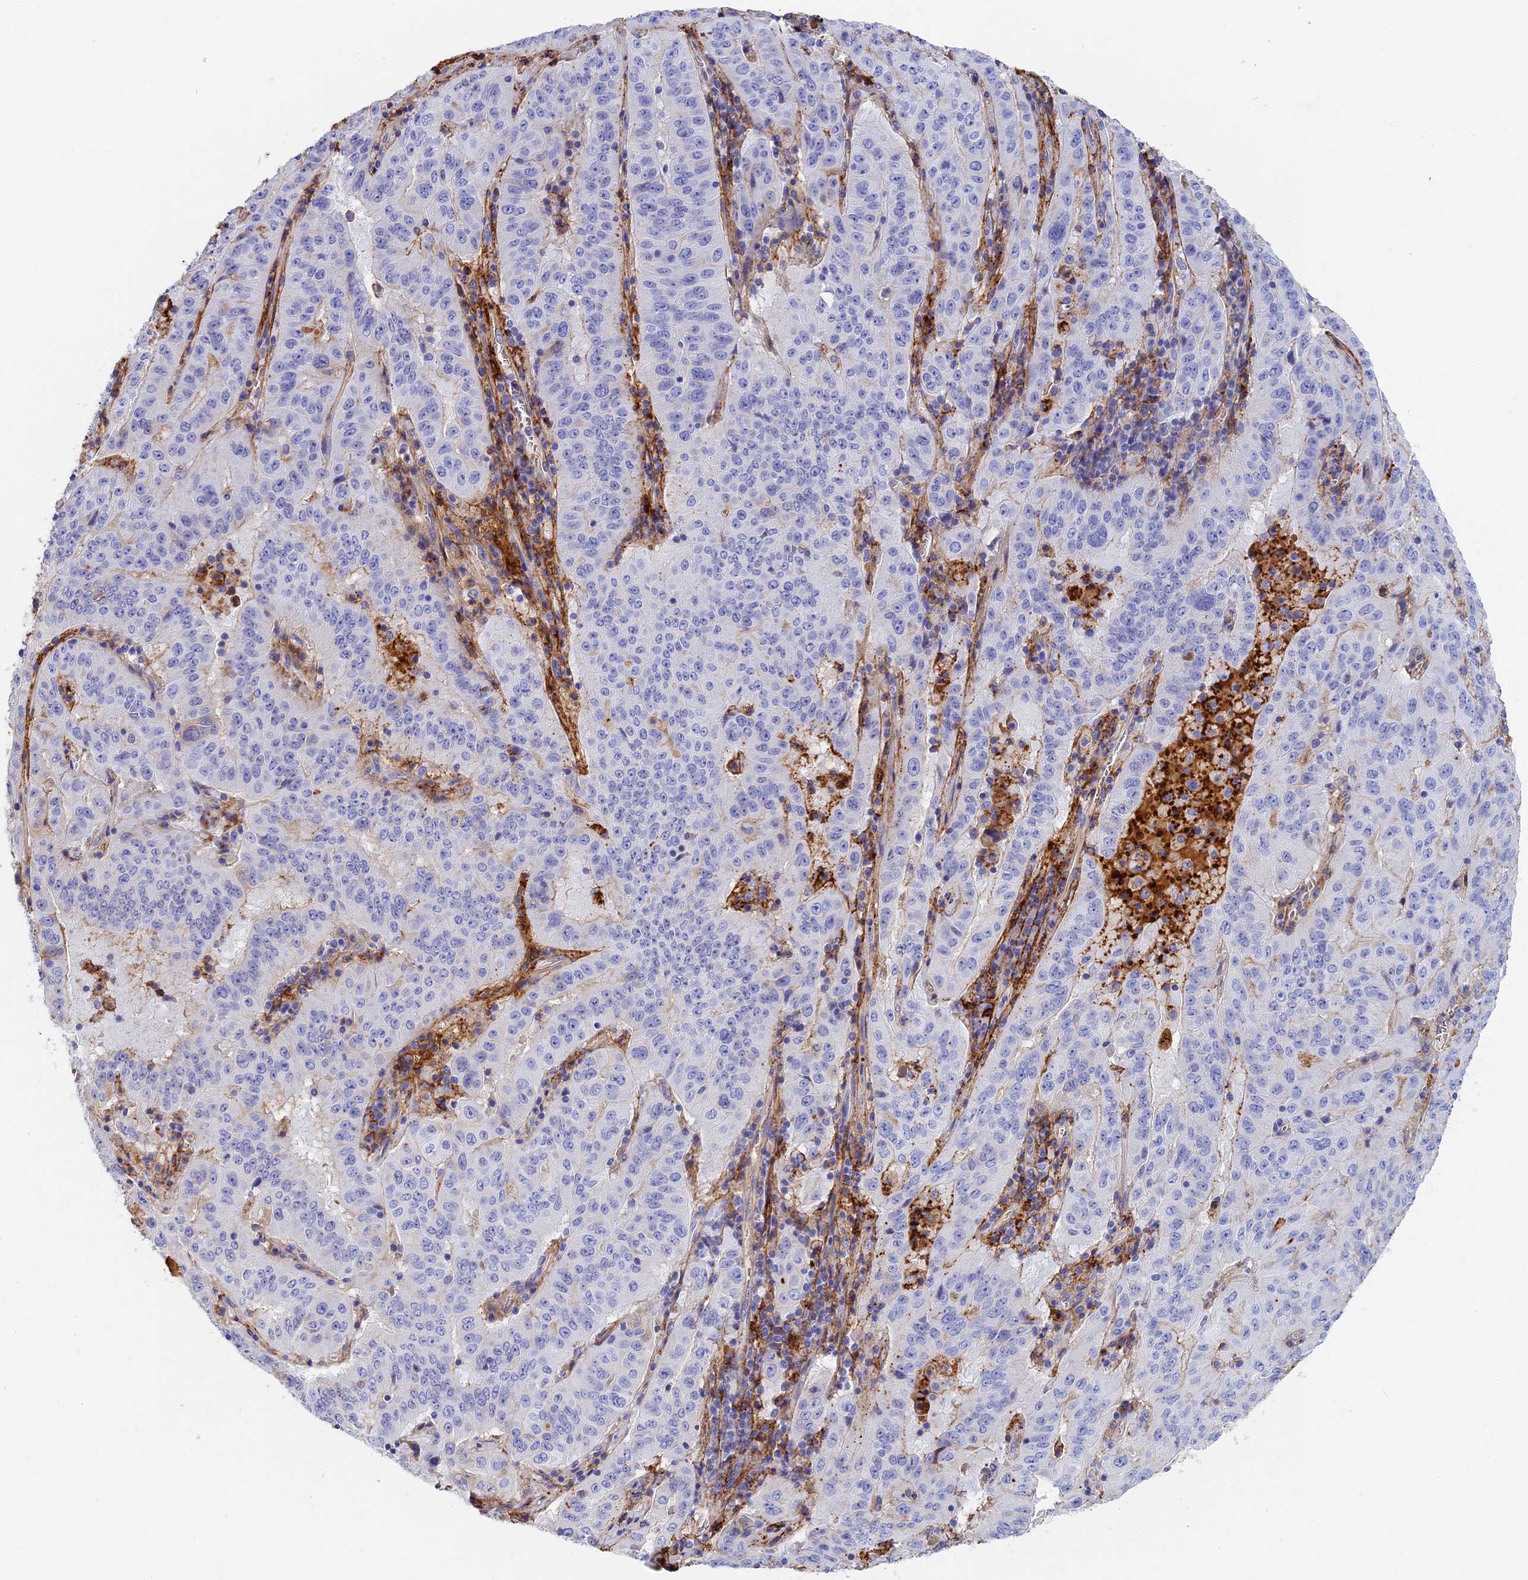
{"staining": {"intensity": "negative", "quantity": "none", "location": "none"}, "tissue": "pancreatic cancer", "cell_type": "Tumor cells", "image_type": "cancer", "snomed": [{"axis": "morphology", "description": "Adenocarcinoma, NOS"}, {"axis": "topography", "description": "Pancreas"}], "caption": "A photomicrograph of human adenocarcinoma (pancreatic) is negative for staining in tumor cells. Brightfield microscopy of immunohistochemistry stained with DAB (brown) and hematoxylin (blue), captured at high magnification.", "gene": "ITIH1", "patient": {"sex": "male", "age": 63}}